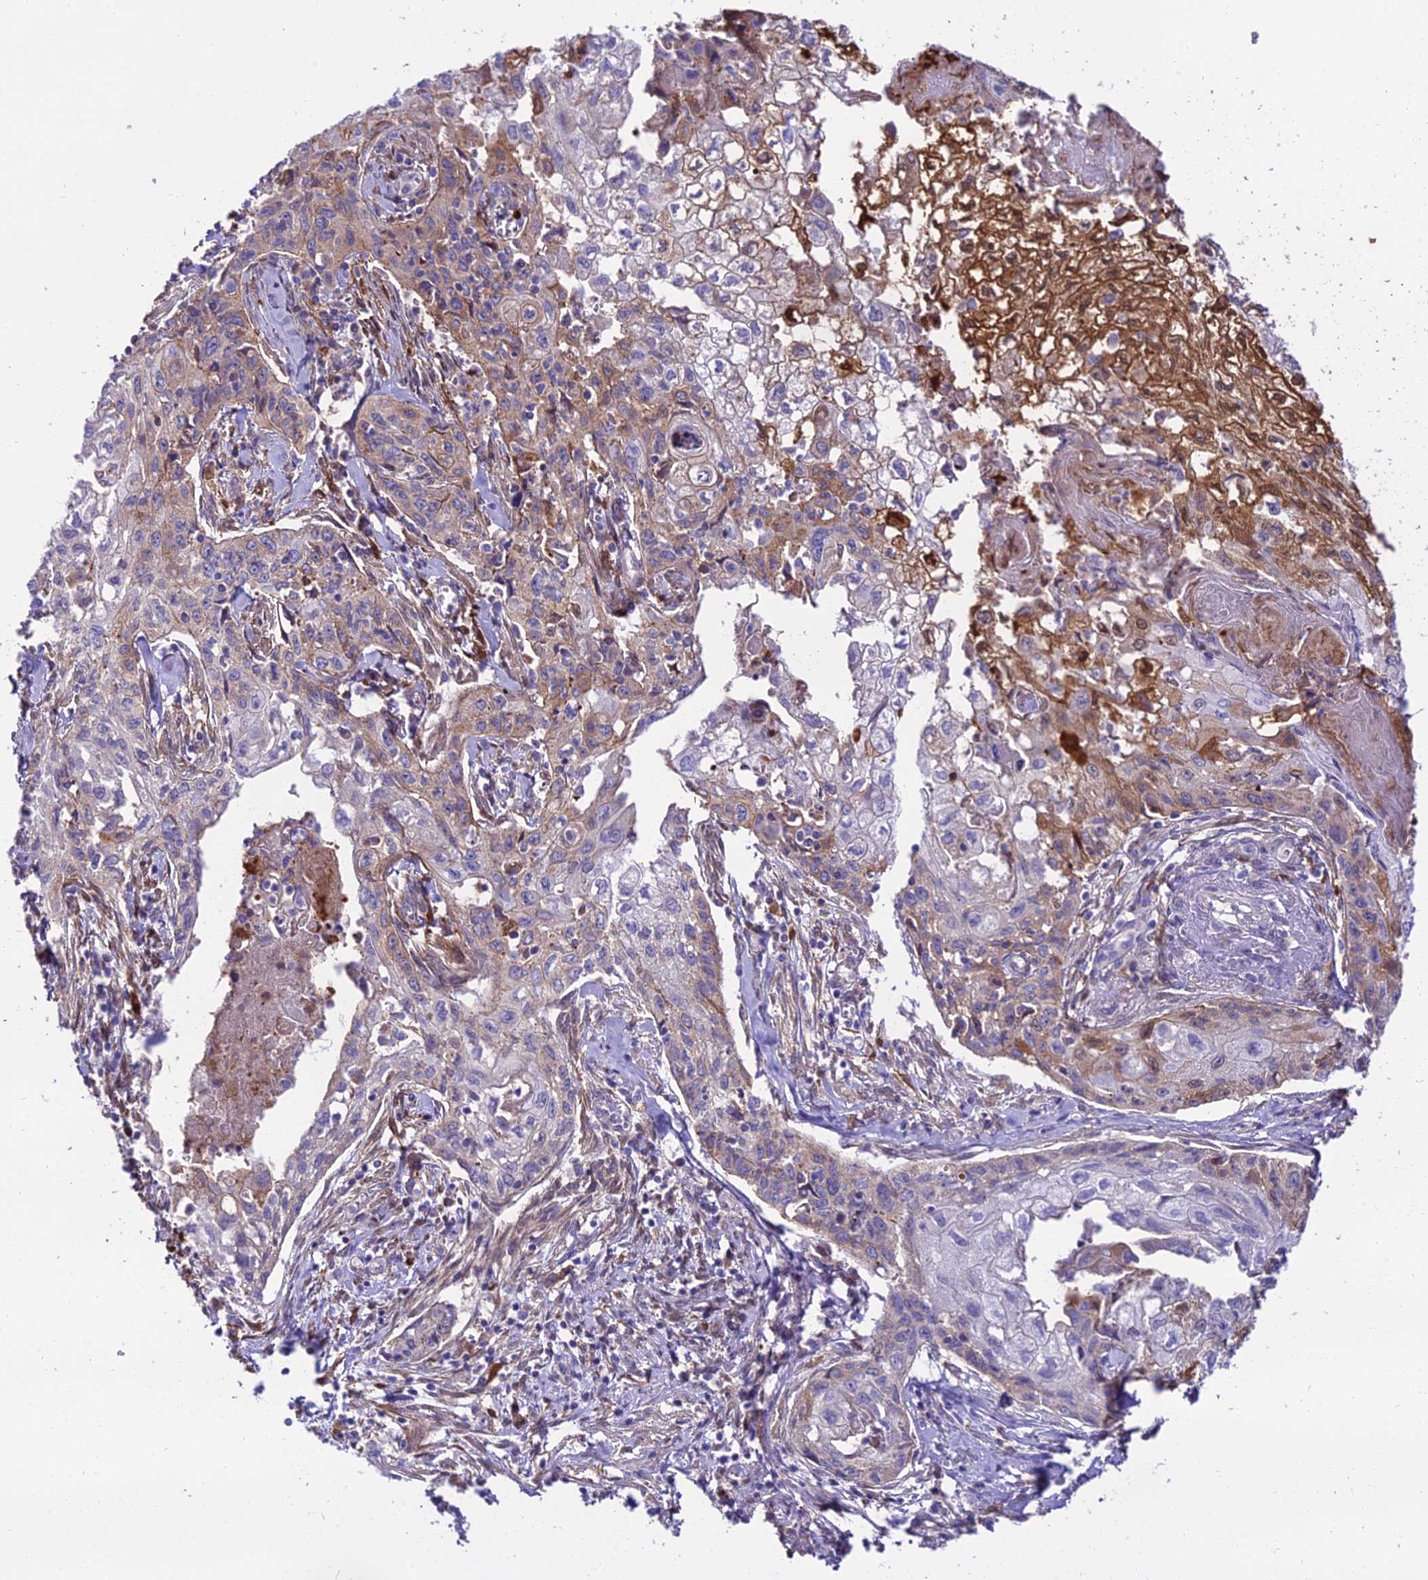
{"staining": {"intensity": "moderate", "quantity": "<25%", "location": "cytoplasmic/membranous"}, "tissue": "cervical cancer", "cell_type": "Tumor cells", "image_type": "cancer", "snomed": [{"axis": "morphology", "description": "Squamous cell carcinoma, NOS"}, {"axis": "topography", "description": "Cervix"}], "caption": "Cervical cancer stained with a protein marker exhibits moderate staining in tumor cells.", "gene": "MB21D2", "patient": {"sex": "female", "age": 67}}